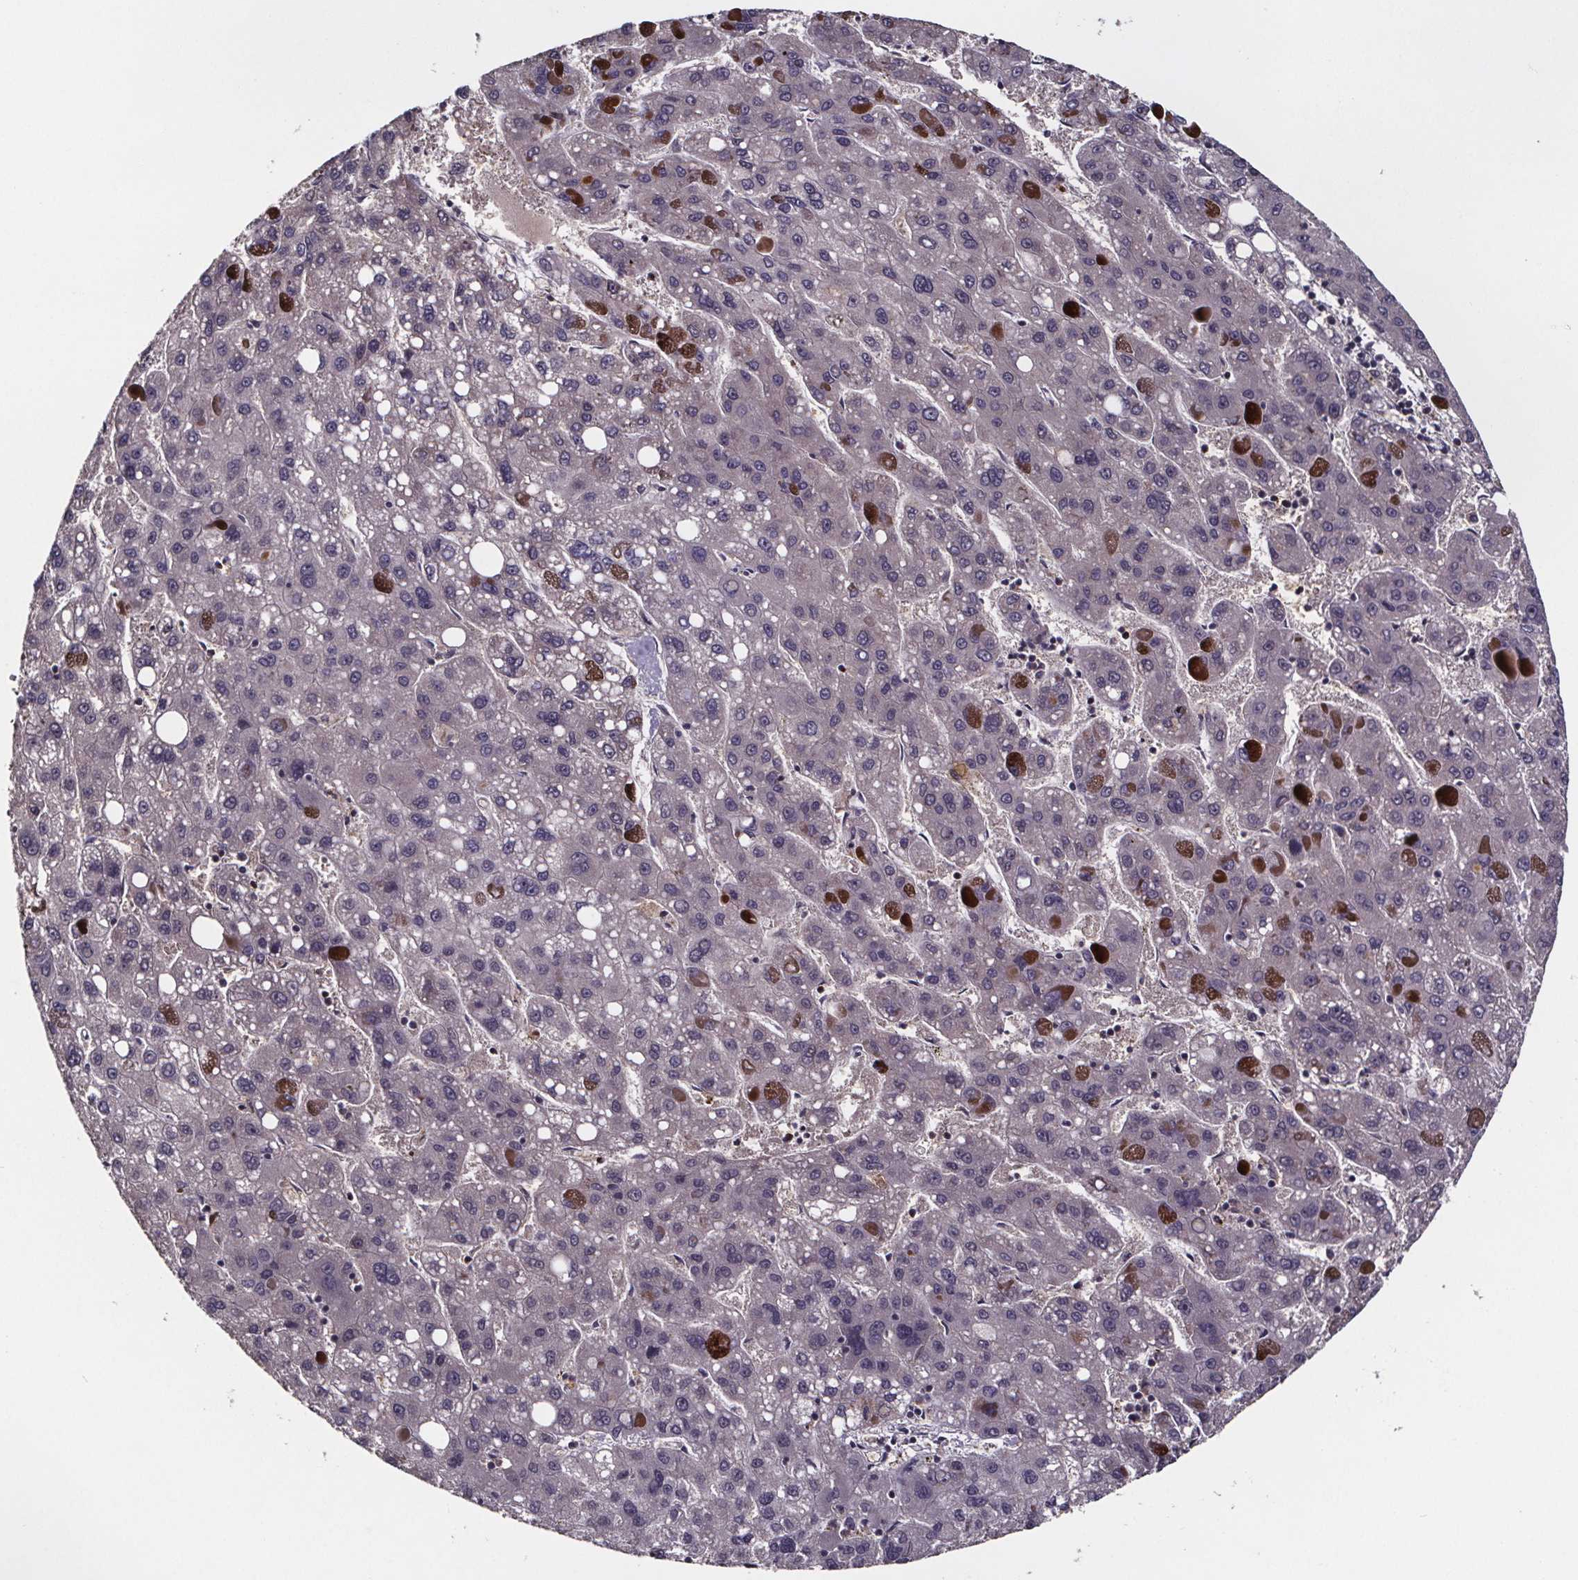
{"staining": {"intensity": "negative", "quantity": "none", "location": "none"}, "tissue": "liver cancer", "cell_type": "Tumor cells", "image_type": "cancer", "snomed": [{"axis": "morphology", "description": "Carcinoma, Hepatocellular, NOS"}, {"axis": "topography", "description": "Liver"}], "caption": "IHC of liver hepatocellular carcinoma demonstrates no expression in tumor cells.", "gene": "SMIM1", "patient": {"sex": "female", "age": 82}}